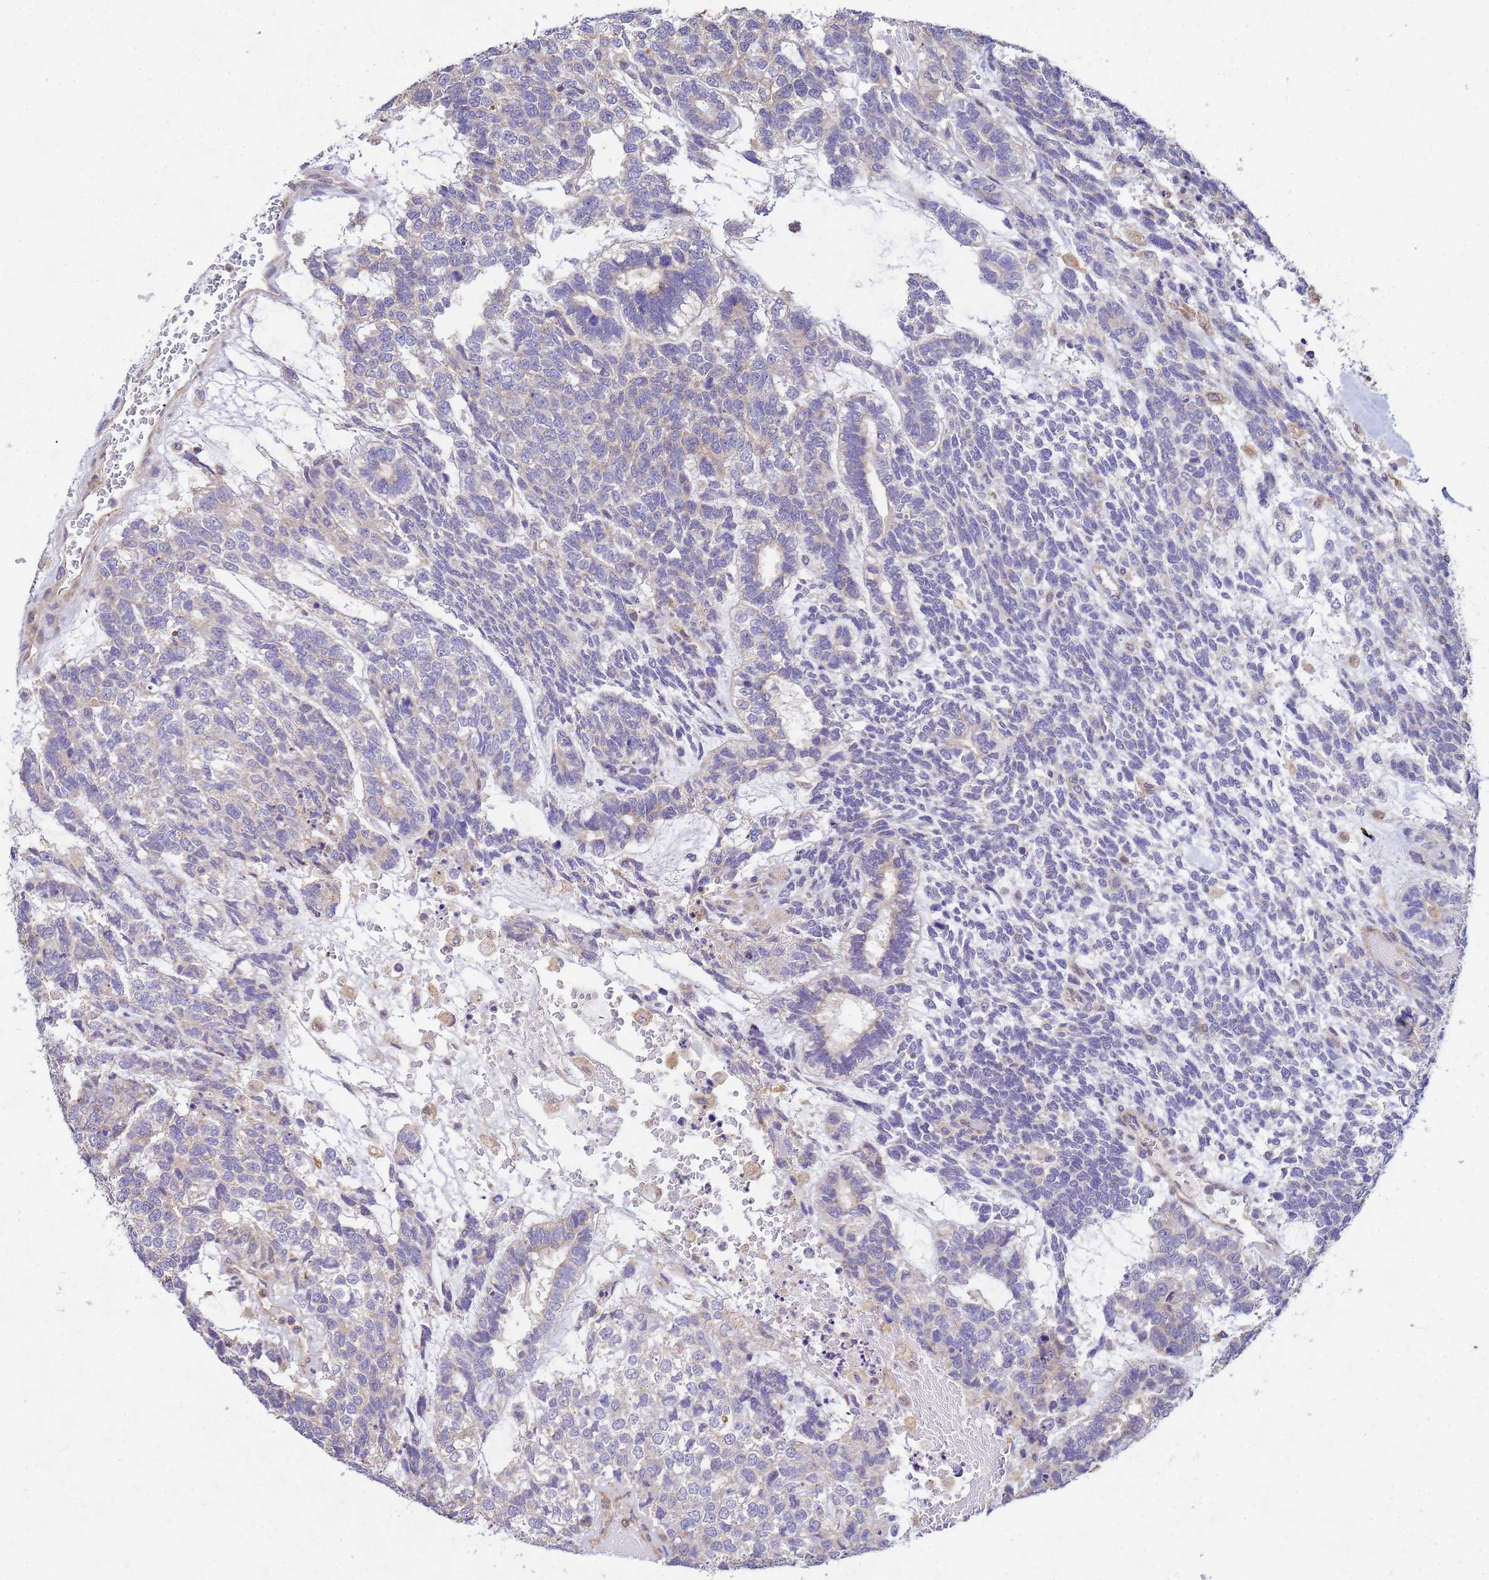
{"staining": {"intensity": "negative", "quantity": "none", "location": "none"}, "tissue": "testis cancer", "cell_type": "Tumor cells", "image_type": "cancer", "snomed": [{"axis": "morphology", "description": "Carcinoma, Embryonal, NOS"}, {"axis": "topography", "description": "Testis"}], "caption": "This is an immunohistochemistry (IHC) micrograph of human testis cancer. There is no staining in tumor cells.", "gene": "CDC34", "patient": {"sex": "male", "age": 23}}